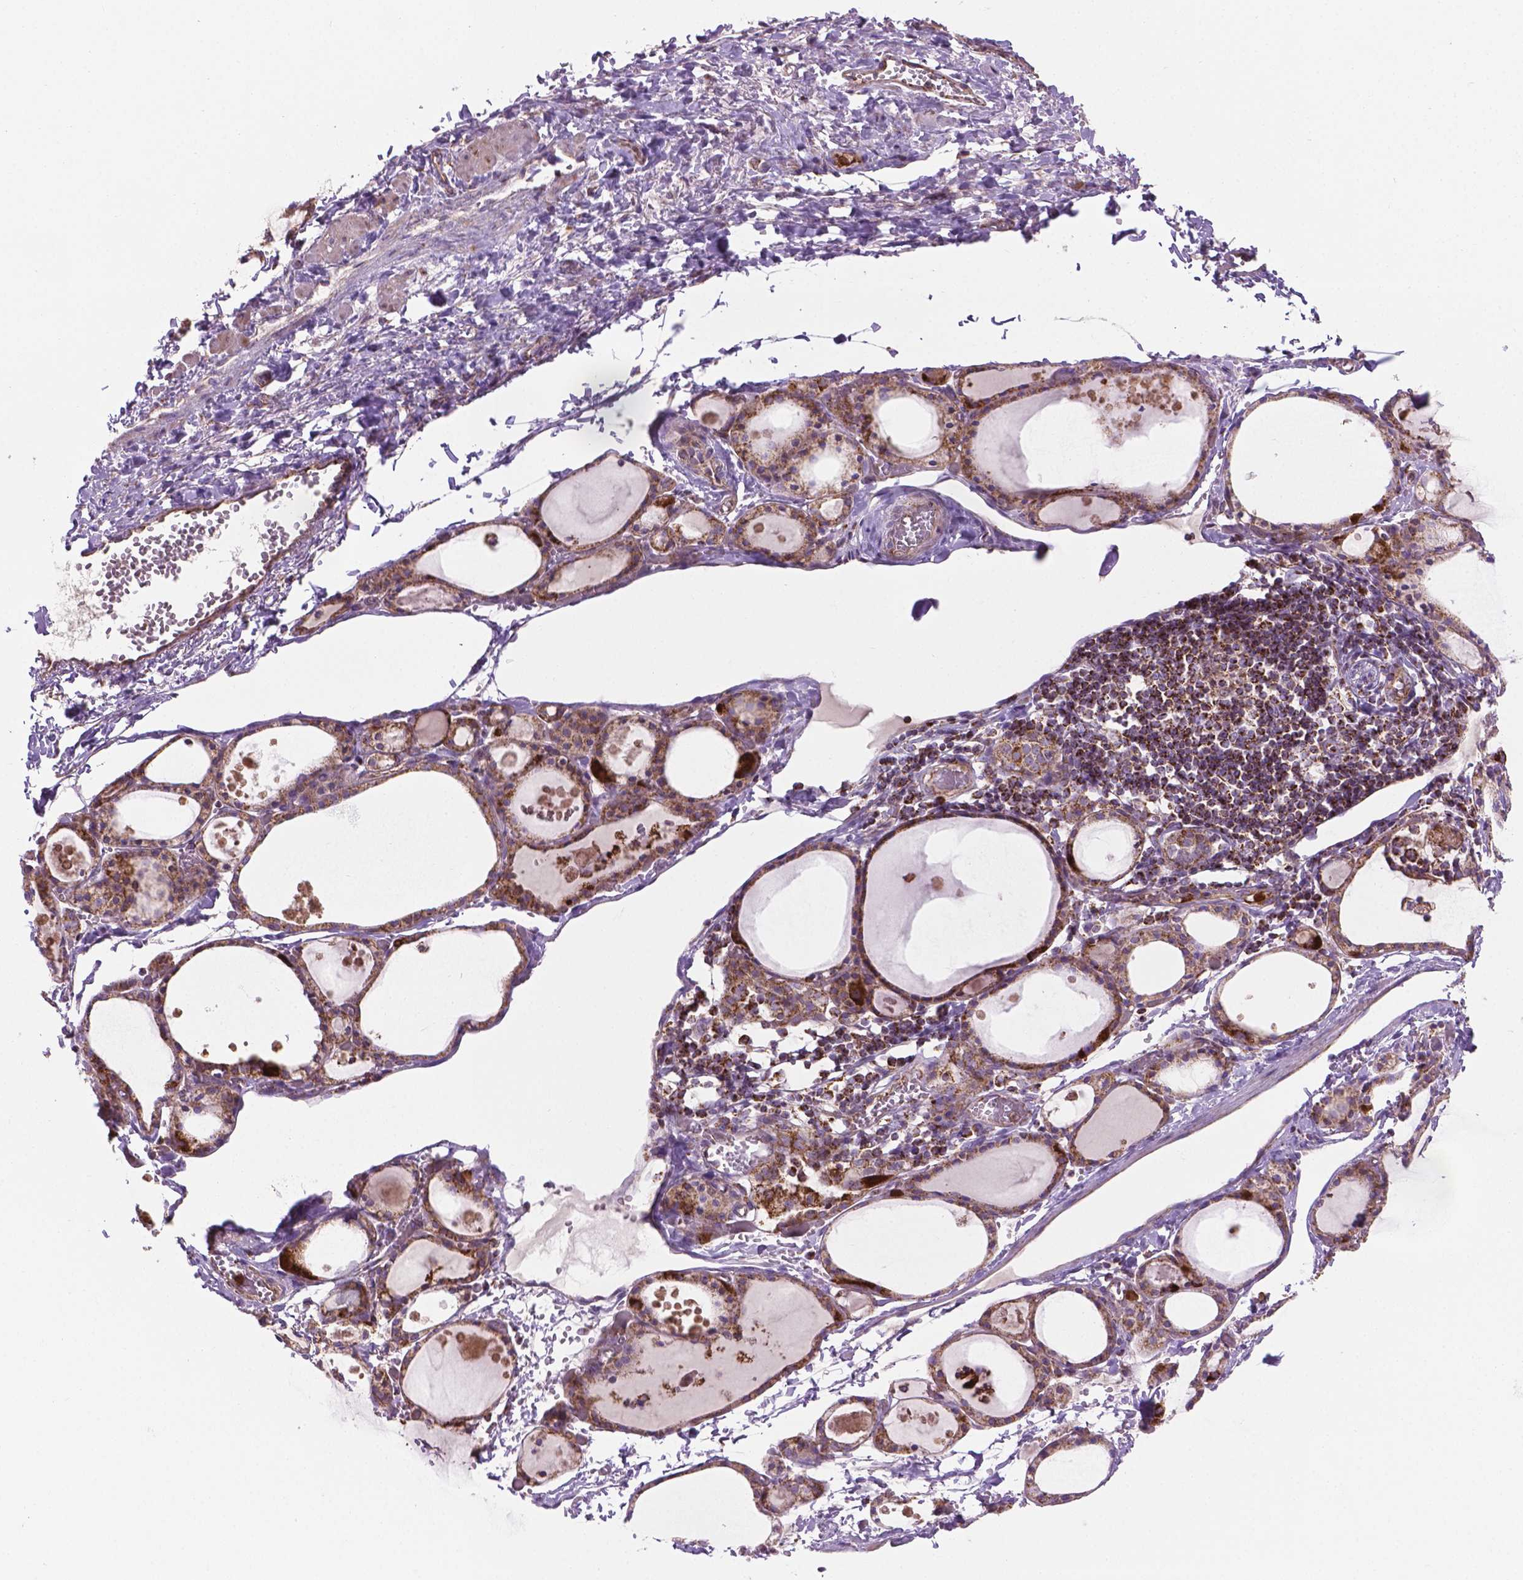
{"staining": {"intensity": "strong", "quantity": ">75%", "location": "cytoplasmic/membranous"}, "tissue": "thyroid gland", "cell_type": "Glandular cells", "image_type": "normal", "snomed": [{"axis": "morphology", "description": "Normal tissue, NOS"}, {"axis": "topography", "description": "Thyroid gland"}], "caption": "This histopathology image reveals IHC staining of unremarkable human thyroid gland, with high strong cytoplasmic/membranous expression in approximately >75% of glandular cells.", "gene": "PIBF1", "patient": {"sex": "male", "age": 68}}